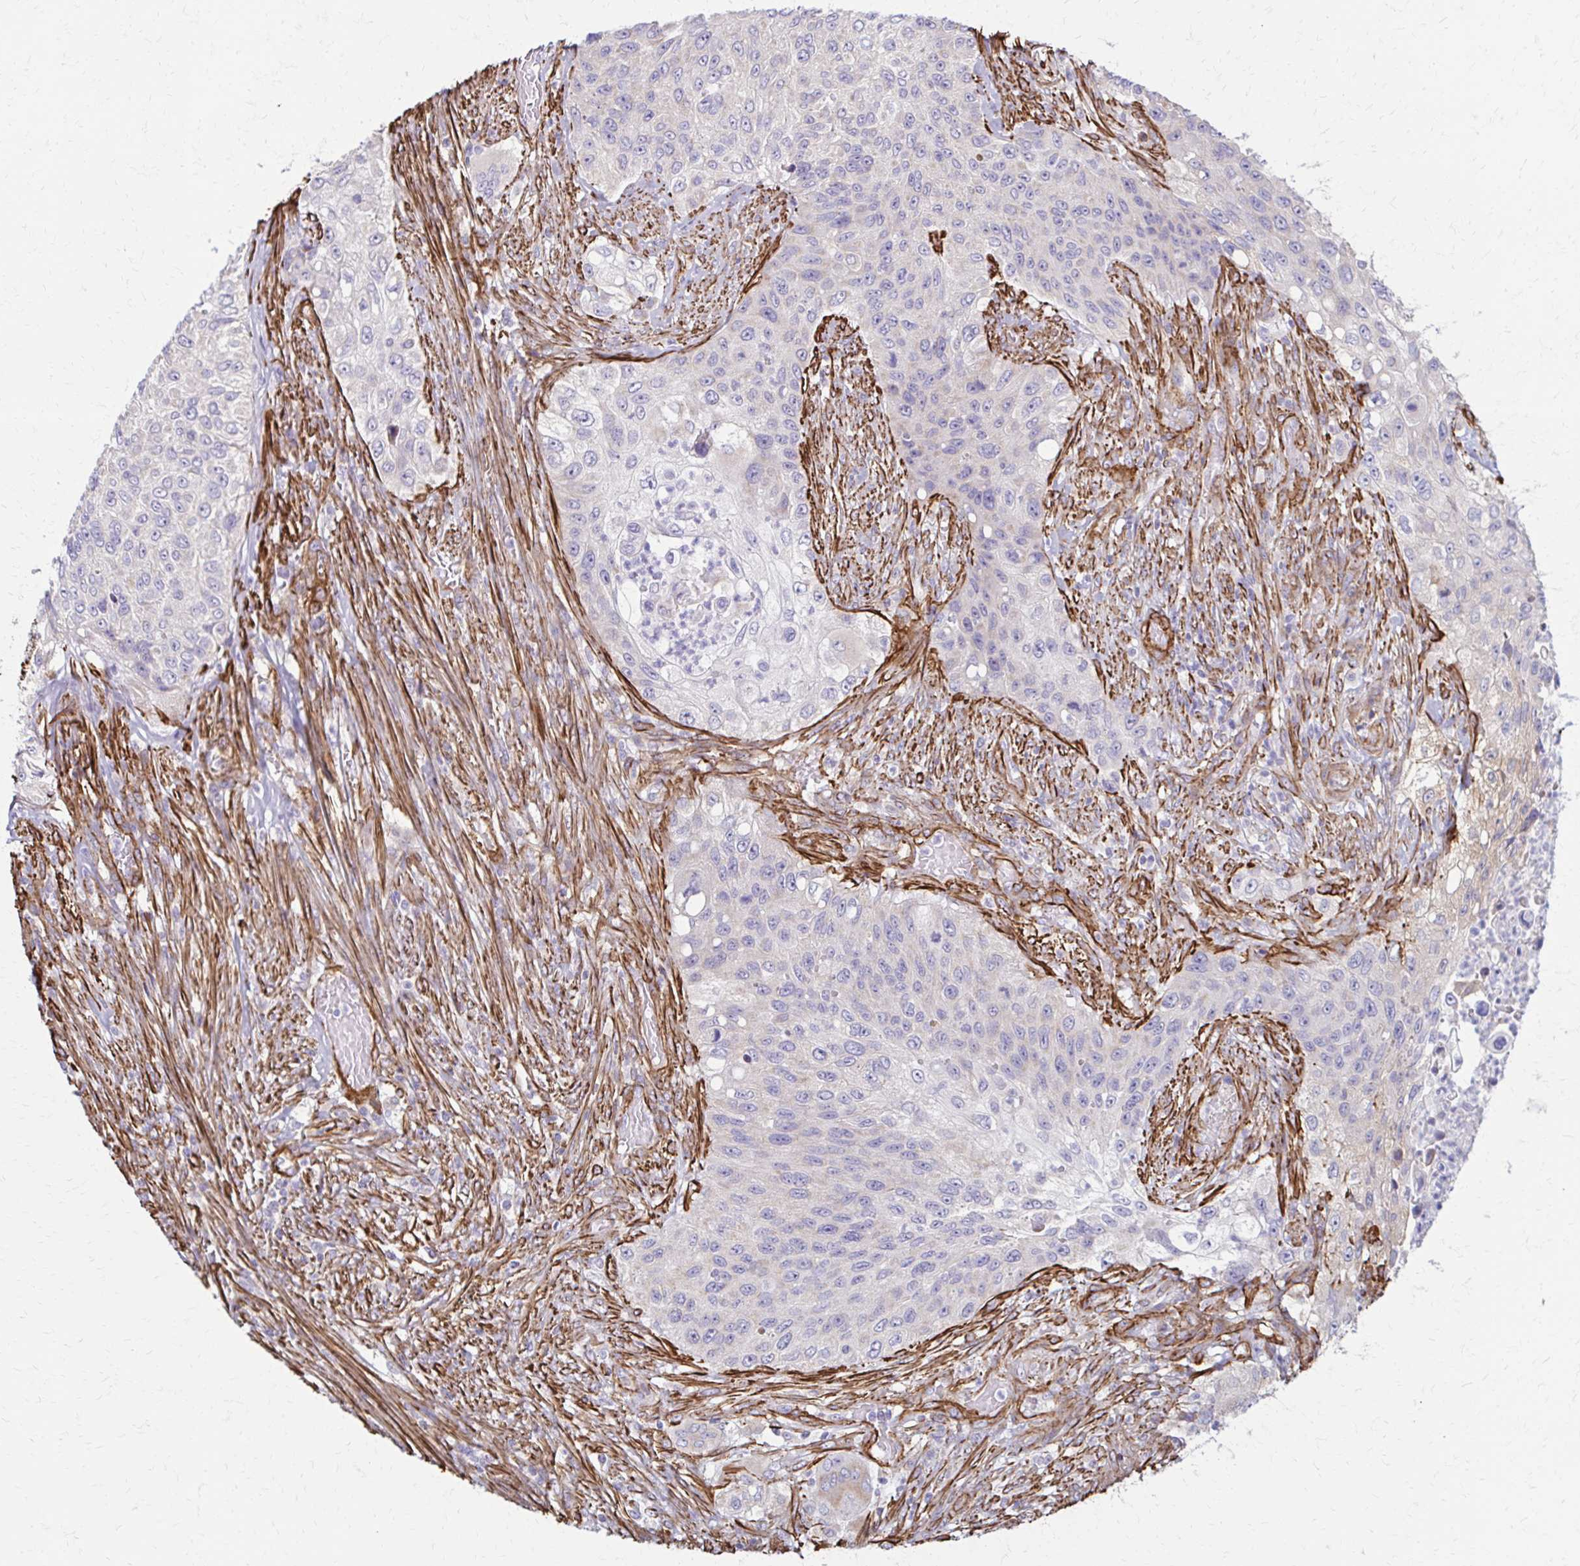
{"staining": {"intensity": "negative", "quantity": "none", "location": "none"}, "tissue": "urothelial cancer", "cell_type": "Tumor cells", "image_type": "cancer", "snomed": [{"axis": "morphology", "description": "Urothelial carcinoma, High grade"}, {"axis": "topography", "description": "Urinary bladder"}], "caption": "Tumor cells show no significant protein expression in urothelial cancer.", "gene": "TIMMDC1", "patient": {"sex": "female", "age": 60}}